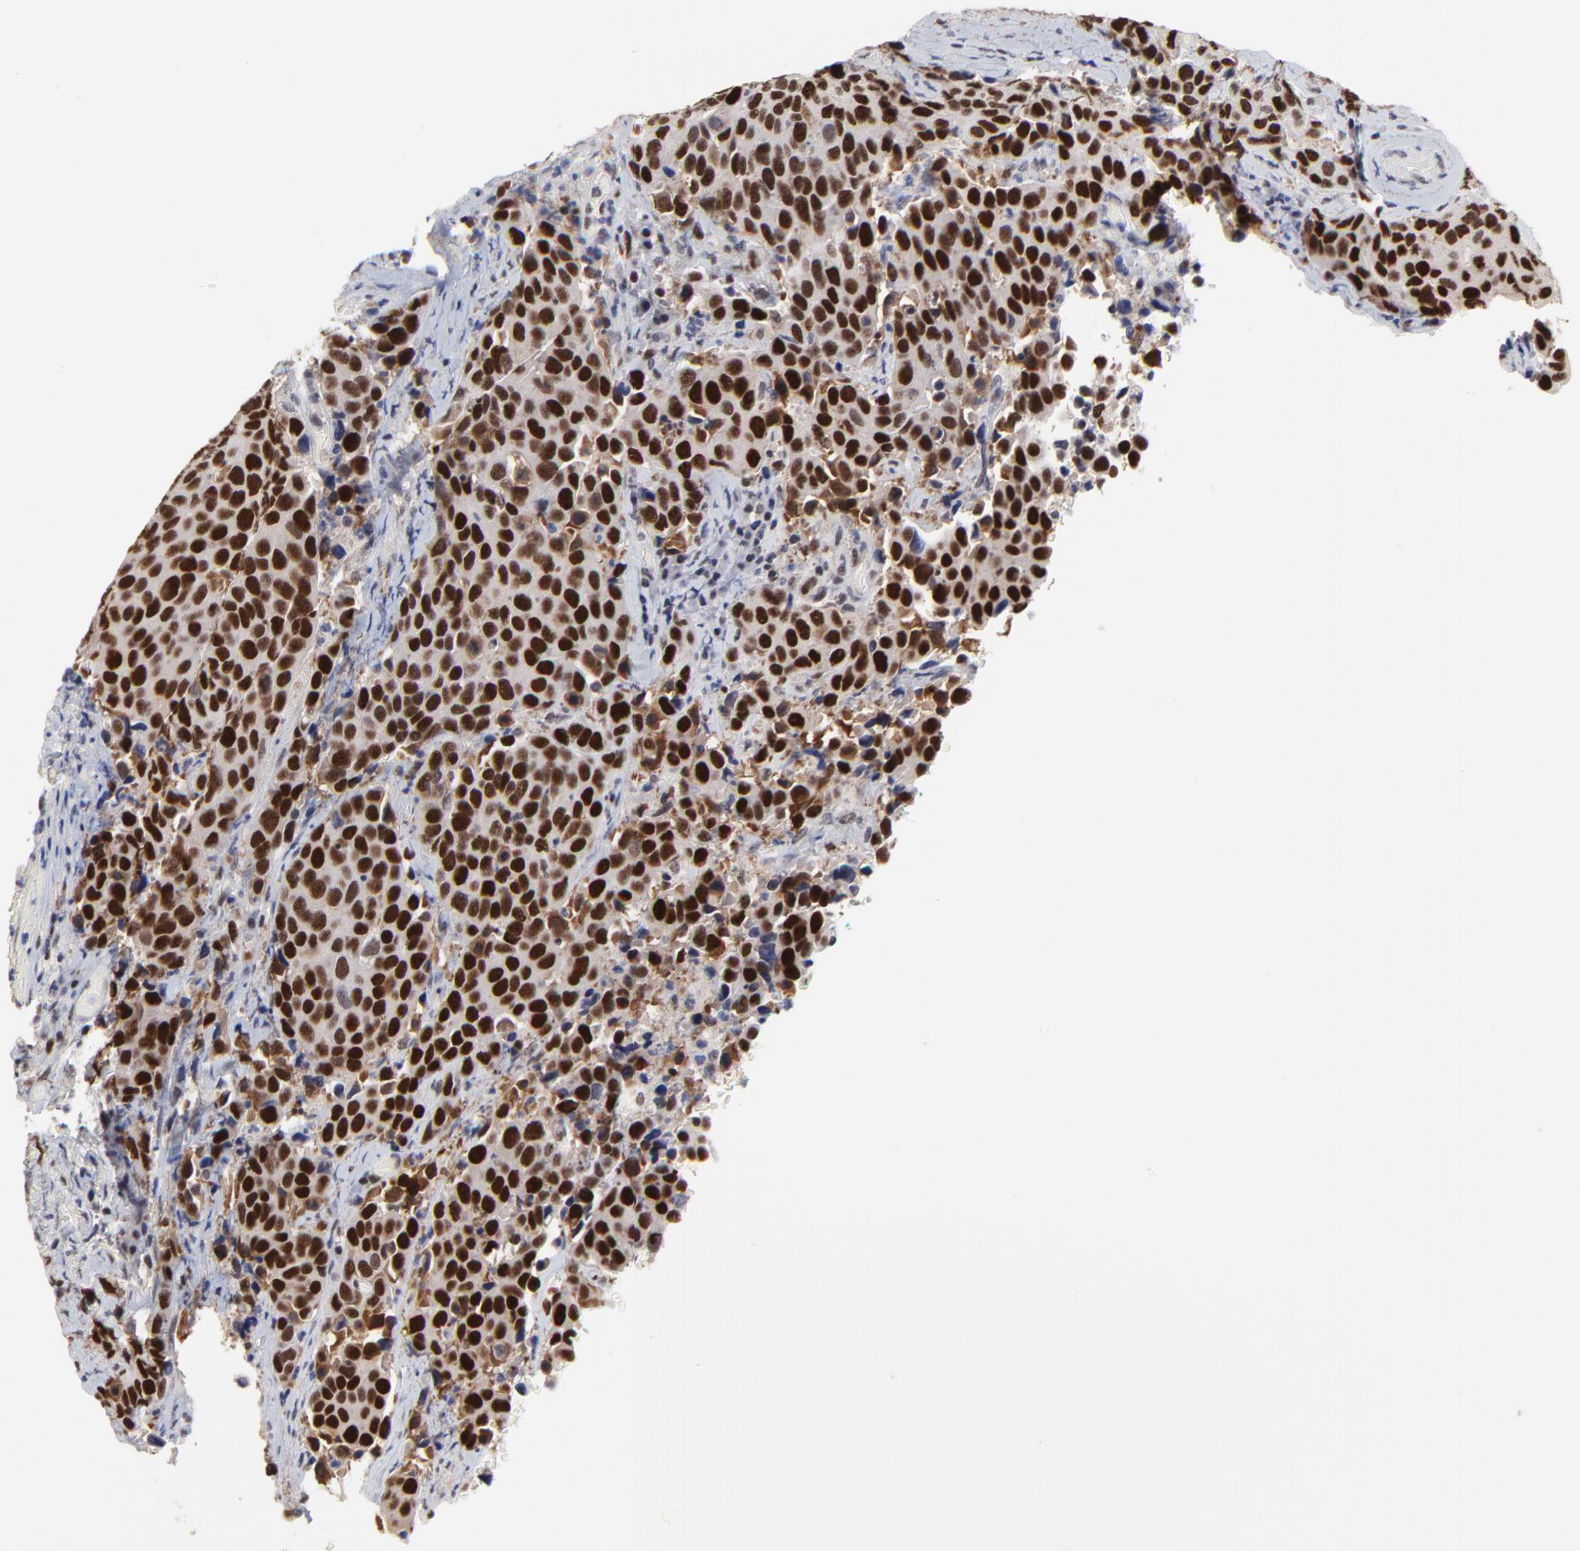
{"staining": {"intensity": "strong", "quantity": ">75%", "location": "nuclear"}, "tissue": "cervical cancer", "cell_type": "Tumor cells", "image_type": "cancer", "snomed": [{"axis": "morphology", "description": "Squamous cell carcinoma, NOS"}, {"axis": "topography", "description": "Cervix"}], "caption": "Human cervical squamous cell carcinoma stained with a protein marker demonstrates strong staining in tumor cells.", "gene": "OGFOD1", "patient": {"sex": "female", "age": 54}}